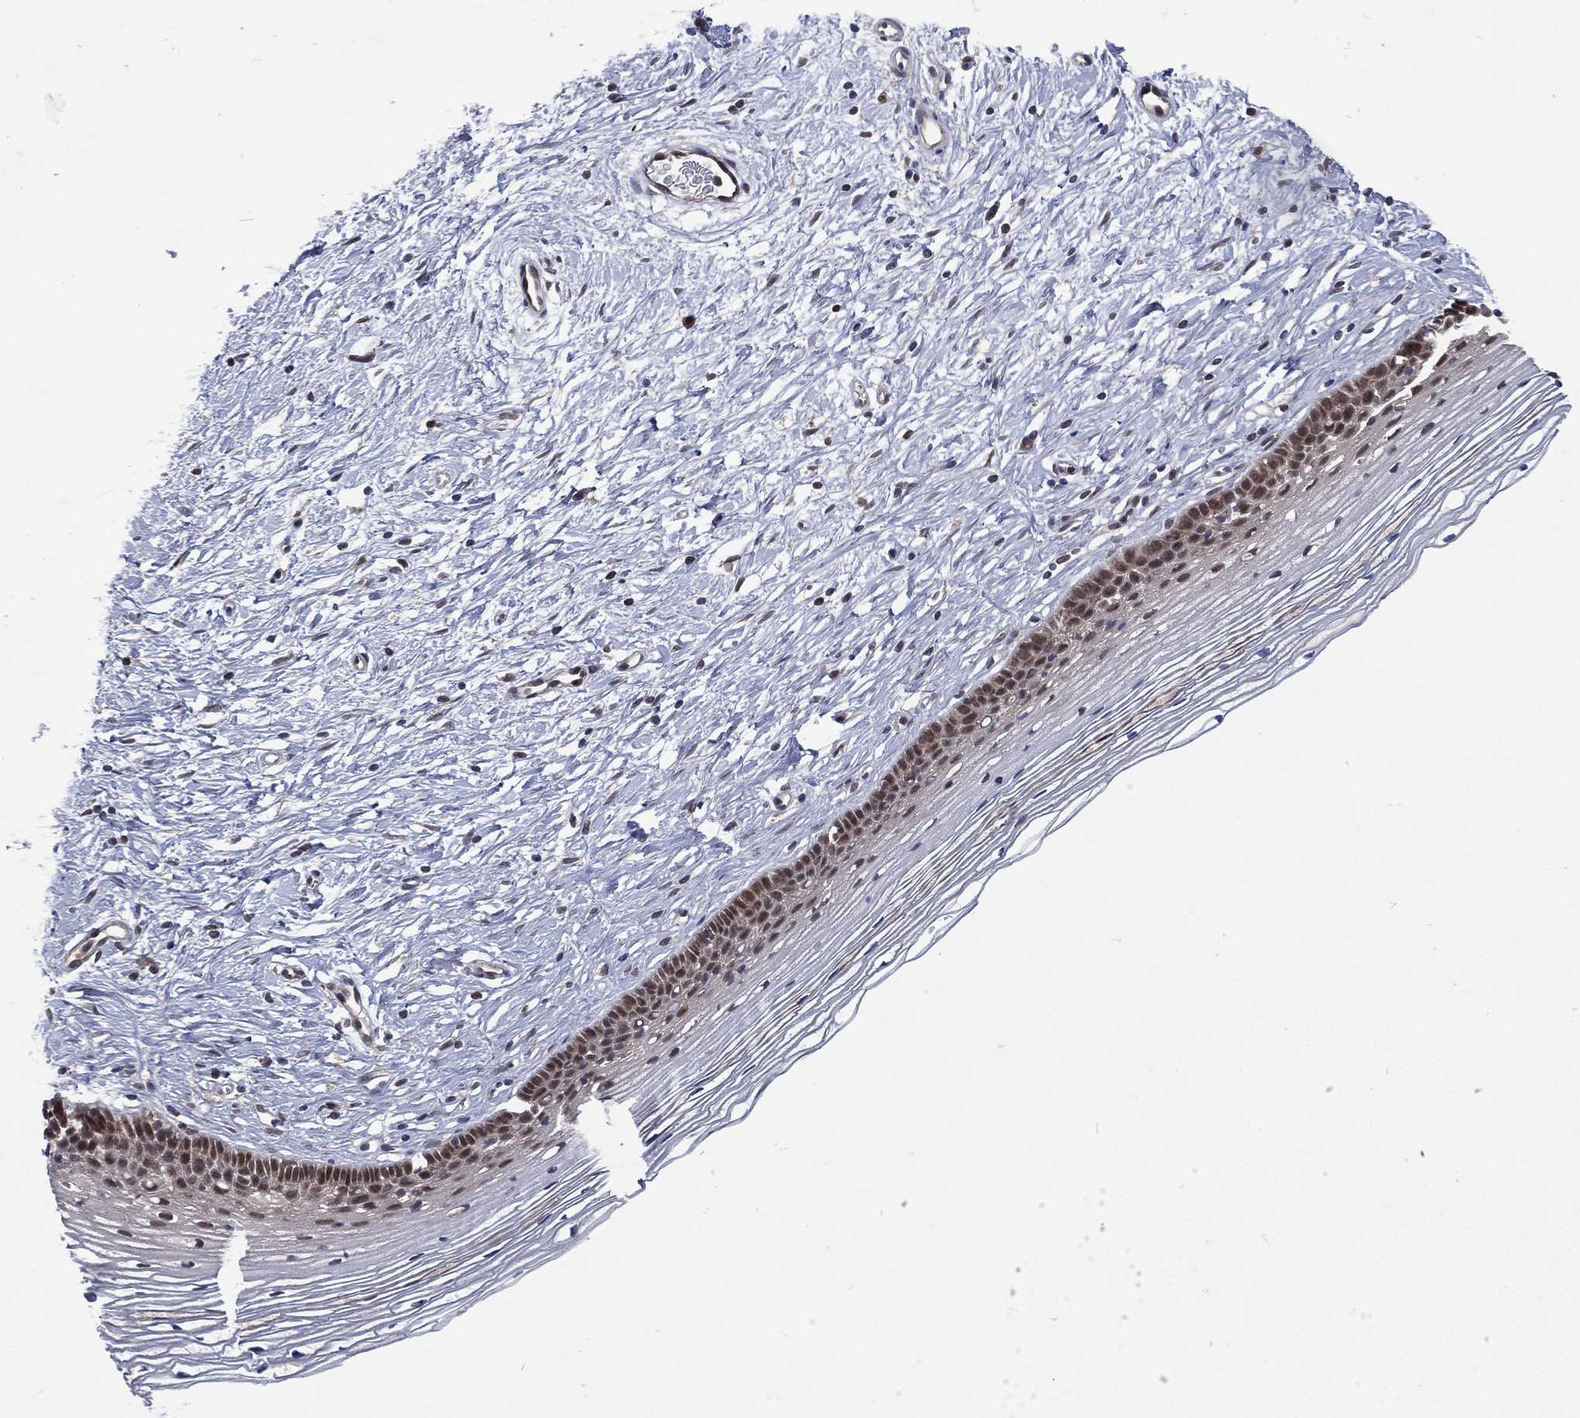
{"staining": {"intensity": "moderate", "quantity": "25%-75%", "location": "cytoplasmic/membranous,nuclear"}, "tissue": "cervix", "cell_type": "Glandular cells", "image_type": "normal", "snomed": [{"axis": "morphology", "description": "Normal tissue, NOS"}, {"axis": "topography", "description": "Cervix"}], "caption": "Cervix was stained to show a protein in brown. There is medium levels of moderate cytoplasmic/membranous,nuclear staining in approximately 25%-75% of glandular cells. Immunohistochemistry stains the protein of interest in brown and the nuclei are stained blue.", "gene": "MTAP", "patient": {"sex": "female", "age": 39}}